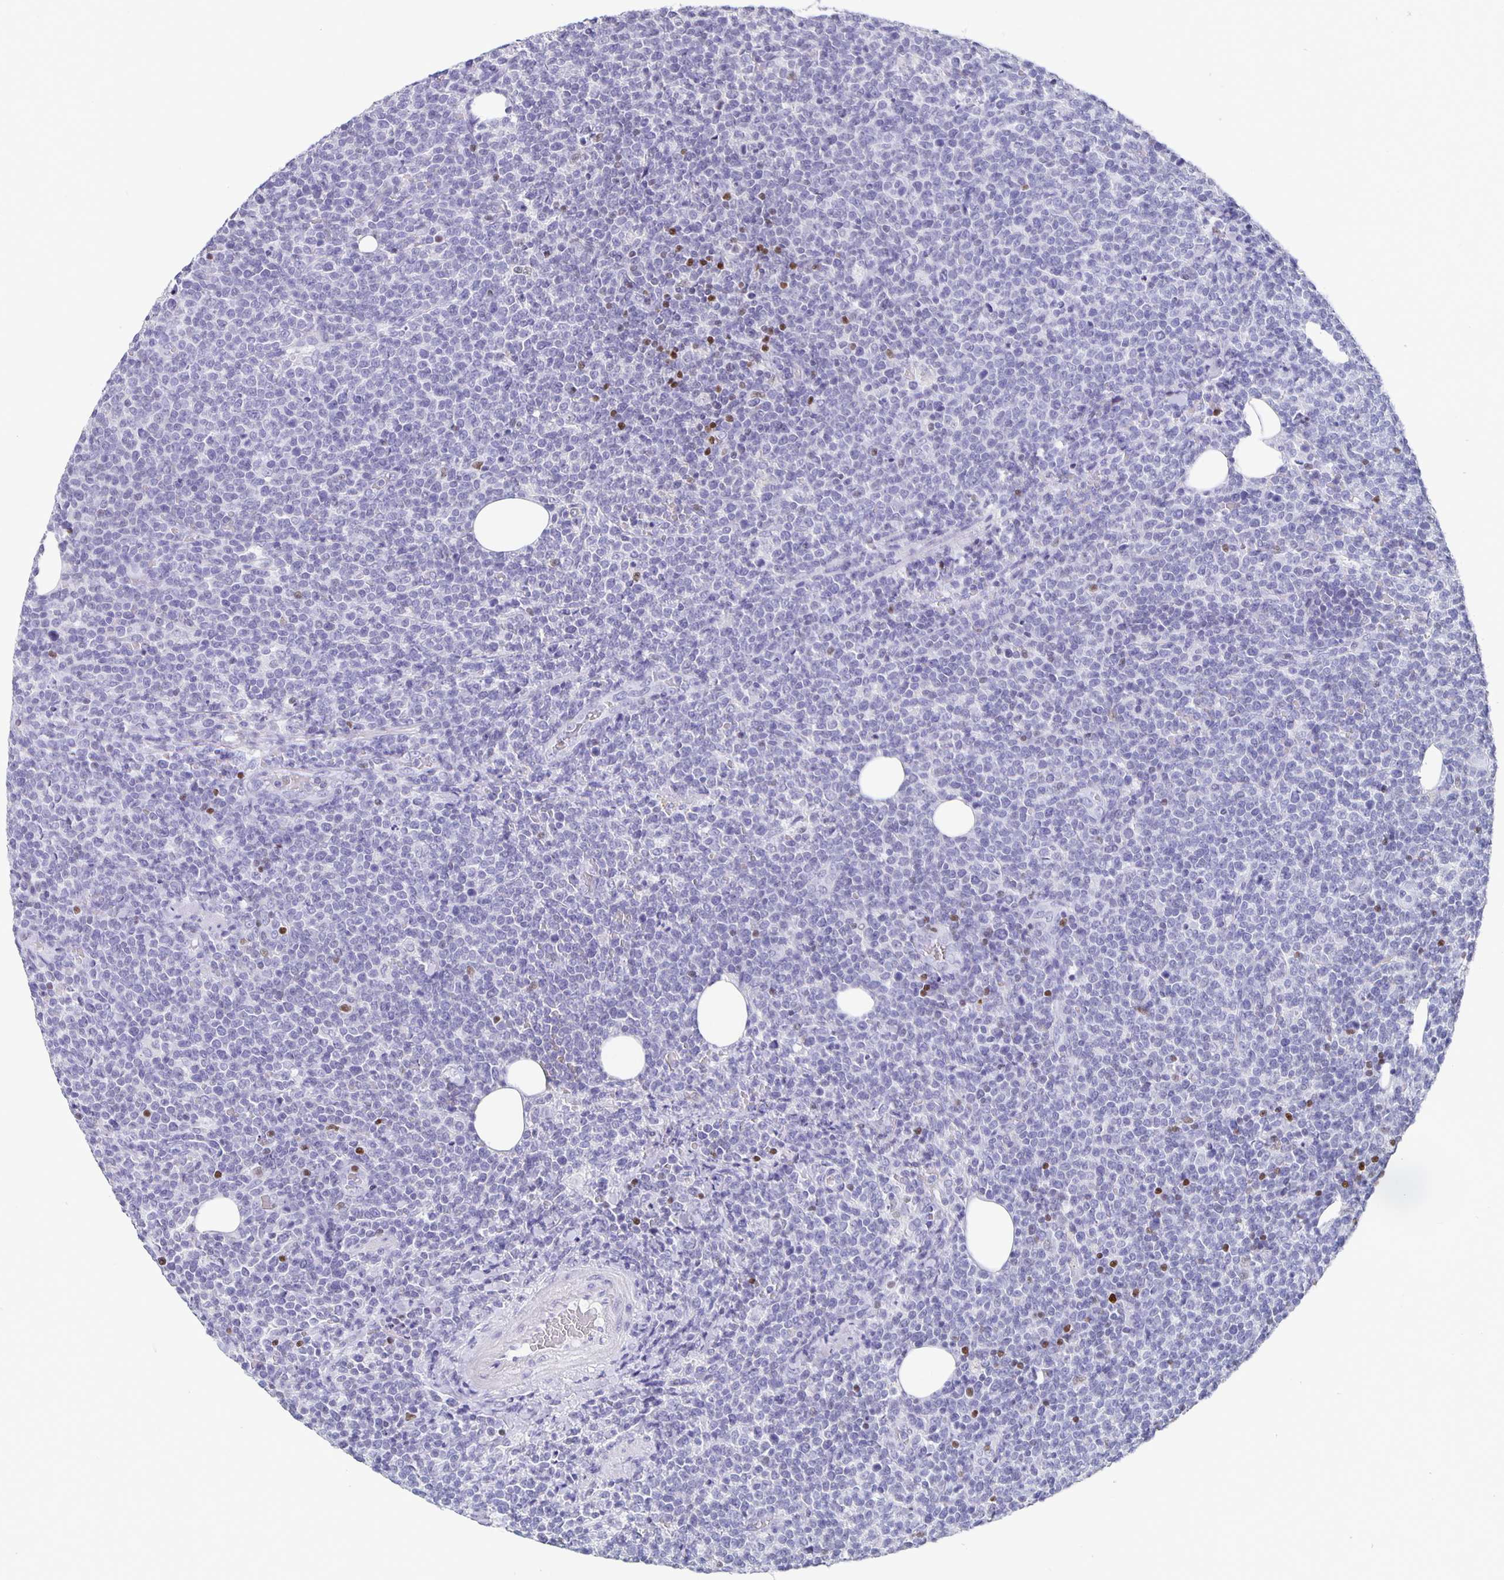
{"staining": {"intensity": "negative", "quantity": "none", "location": "none"}, "tissue": "lymphoma", "cell_type": "Tumor cells", "image_type": "cancer", "snomed": [{"axis": "morphology", "description": "Malignant lymphoma, non-Hodgkin's type, High grade"}, {"axis": "topography", "description": "Lymph node"}], "caption": "Protein analysis of lymphoma reveals no significant expression in tumor cells.", "gene": "SATB2", "patient": {"sex": "male", "age": 61}}